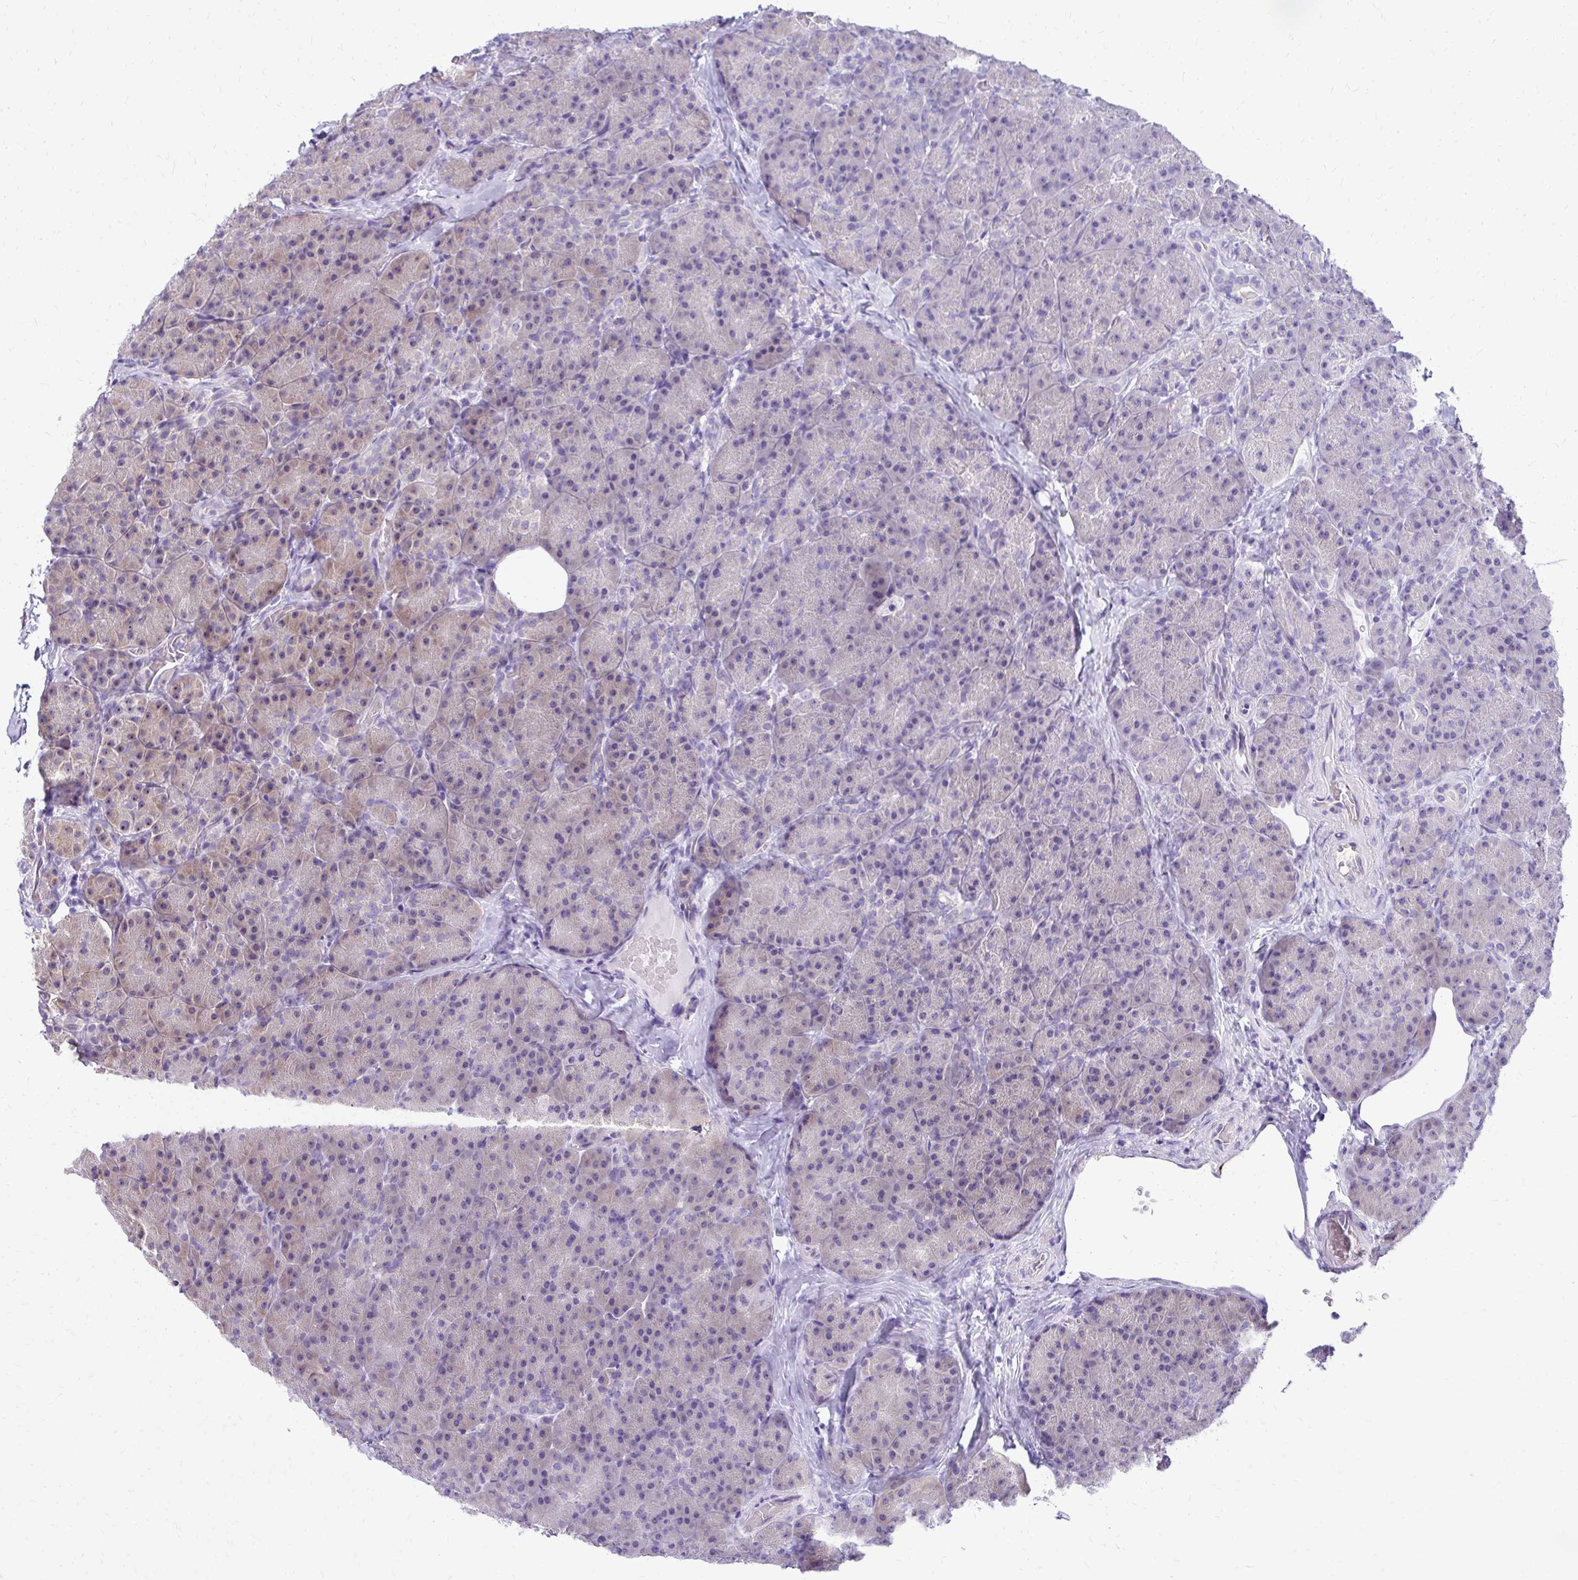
{"staining": {"intensity": "weak", "quantity": "25%-75%", "location": "cytoplasmic/membranous"}, "tissue": "pancreas", "cell_type": "Exocrine glandular cells", "image_type": "normal", "snomed": [{"axis": "morphology", "description": "Normal tissue, NOS"}, {"axis": "topography", "description": "Pancreas"}], "caption": "Pancreas stained with DAB (3,3'-diaminobenzidine) immunohistochemistry shows low levels of weak cytoplasmic/membranous staining in approximately 25%-75% of exocrine glandular cells. The staining is performed using DAB (3,3'-diaminobenzidine) brown chromogen to label protein expression. The nuclei are counter-stained blue using hematoxylin.", "gene": "NIFK", "patient": {"sex": "male", "age": 57}}